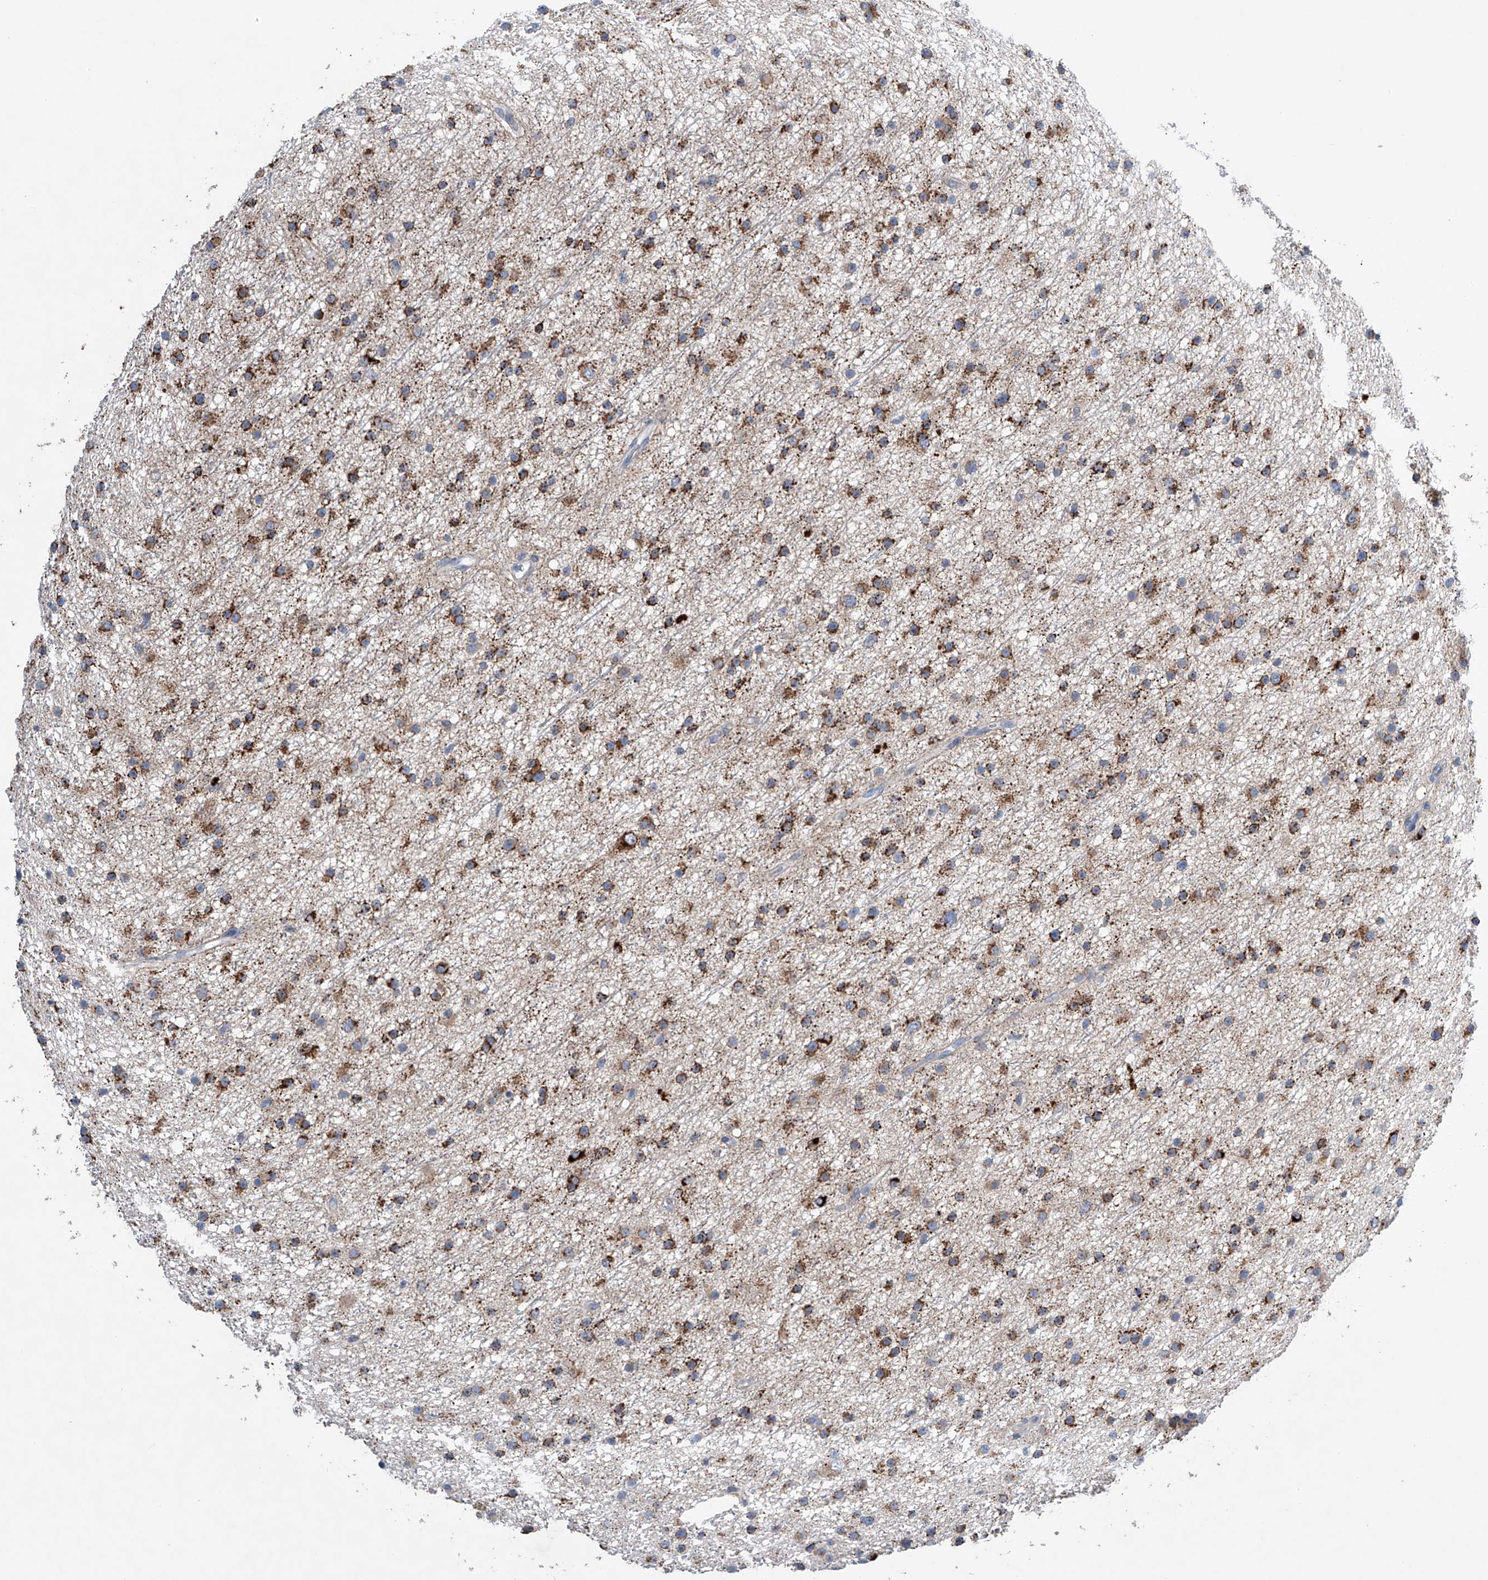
{"staining": {"intensity": "strong", "quantity": ">75%", "location": "cytoplasmic/membranous"}, "tissue": "glioma", "cell_type": "Tumor cells", "image_type": "cancer", "snomed": [{"axis": "morphology", "description": "Glioma, malignant, Low grade"}, {"axis": "topography", "description": "Cerebral cortex"}], "caption": "Immunohistochemical staining of glioma demonstrates strong cytoplasmic/membranous protein staining in about >75% of tumor cells. The staining was performed using DAB, with brown indicating positive protein expression. Nuclei are stained blue with hematoxylin.", "gene": "GPC4", "patient": {"sex": "female", "age": 39}}